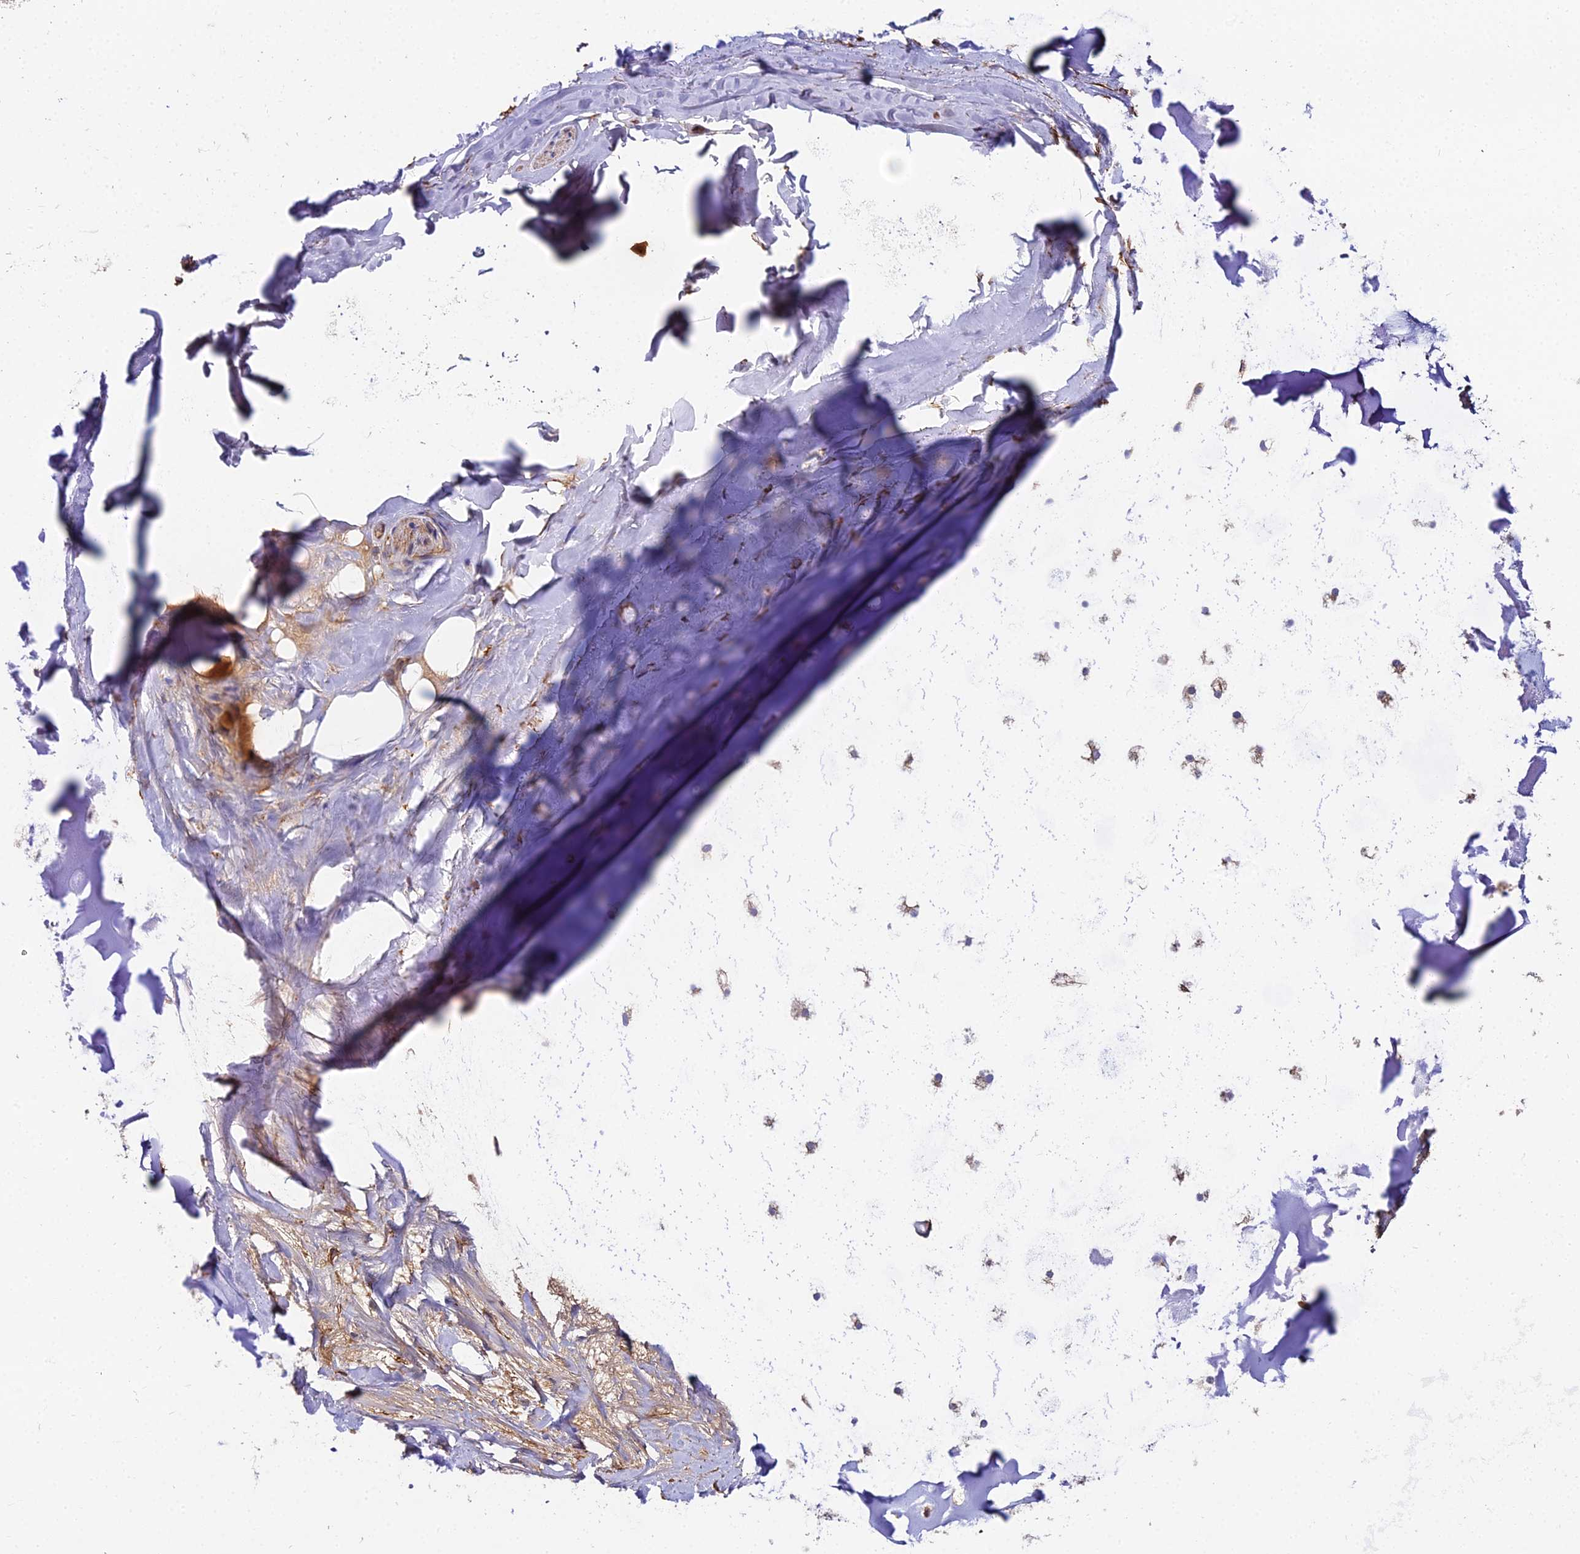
{"staining": {"intensity": "moderate", "quantity": ">75%", "location": "cytoplasmic/membranous"}, "tissue": "adipose tissue", "cell_type": "Adipocytes", "image_type": "normal", "snomed": [{"axis": "morphology", "description": "Normal tissue, NOS"}, {"axis": "topography", "description": "Cartilage tissue"}], "caption": "An image showing moderate cytoplasmic/membranous positivity in about >75% of adipocytes in benign adipose tissue, as visualized by brown immunohistochemical staining.", "gene": "BEX4", "patient": {"sex": "male", "age": 66}}